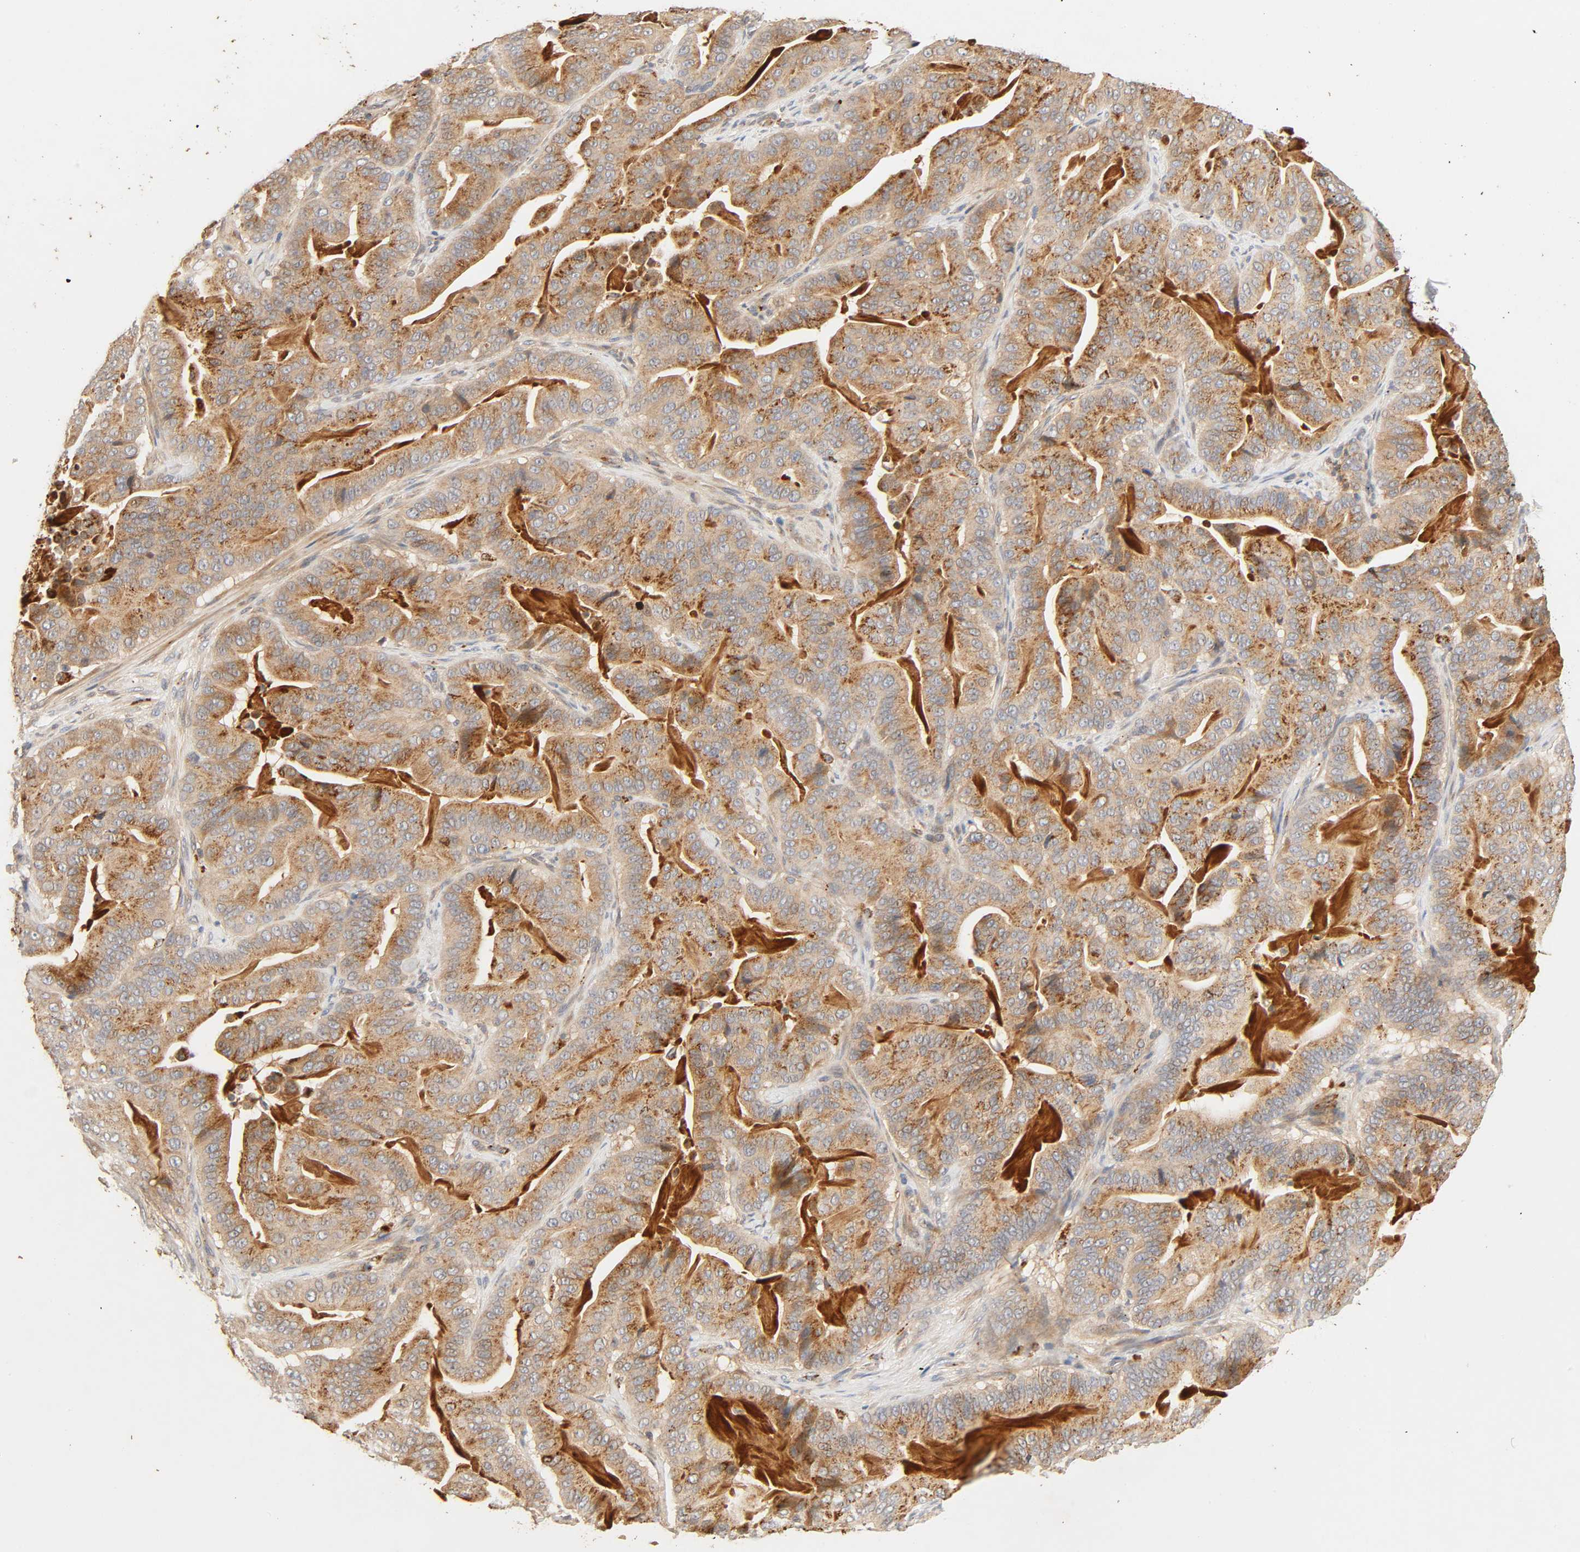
{"staining": {"intensity": "strong", "quantity": ">75%", "location": "cytoplasmic/membranous"}, "tissue": "pancreatic cancer", "cell_type": "Tumor cells", "image_type": "cancer", "snomed": [{"axis": "morphology", "description": "Adenocarcinoma, NOS"}, {"axis": "topography", "description": "Pancreas"}], "caption": "Protein analysis of adenocarcinoma (pancreatic) tissue exhibits strong cytoplasmic/membranous staining in about >75% of tumor cells.", "gene": "MAPK6", "patient": {"sex": "male", "age": 63}}